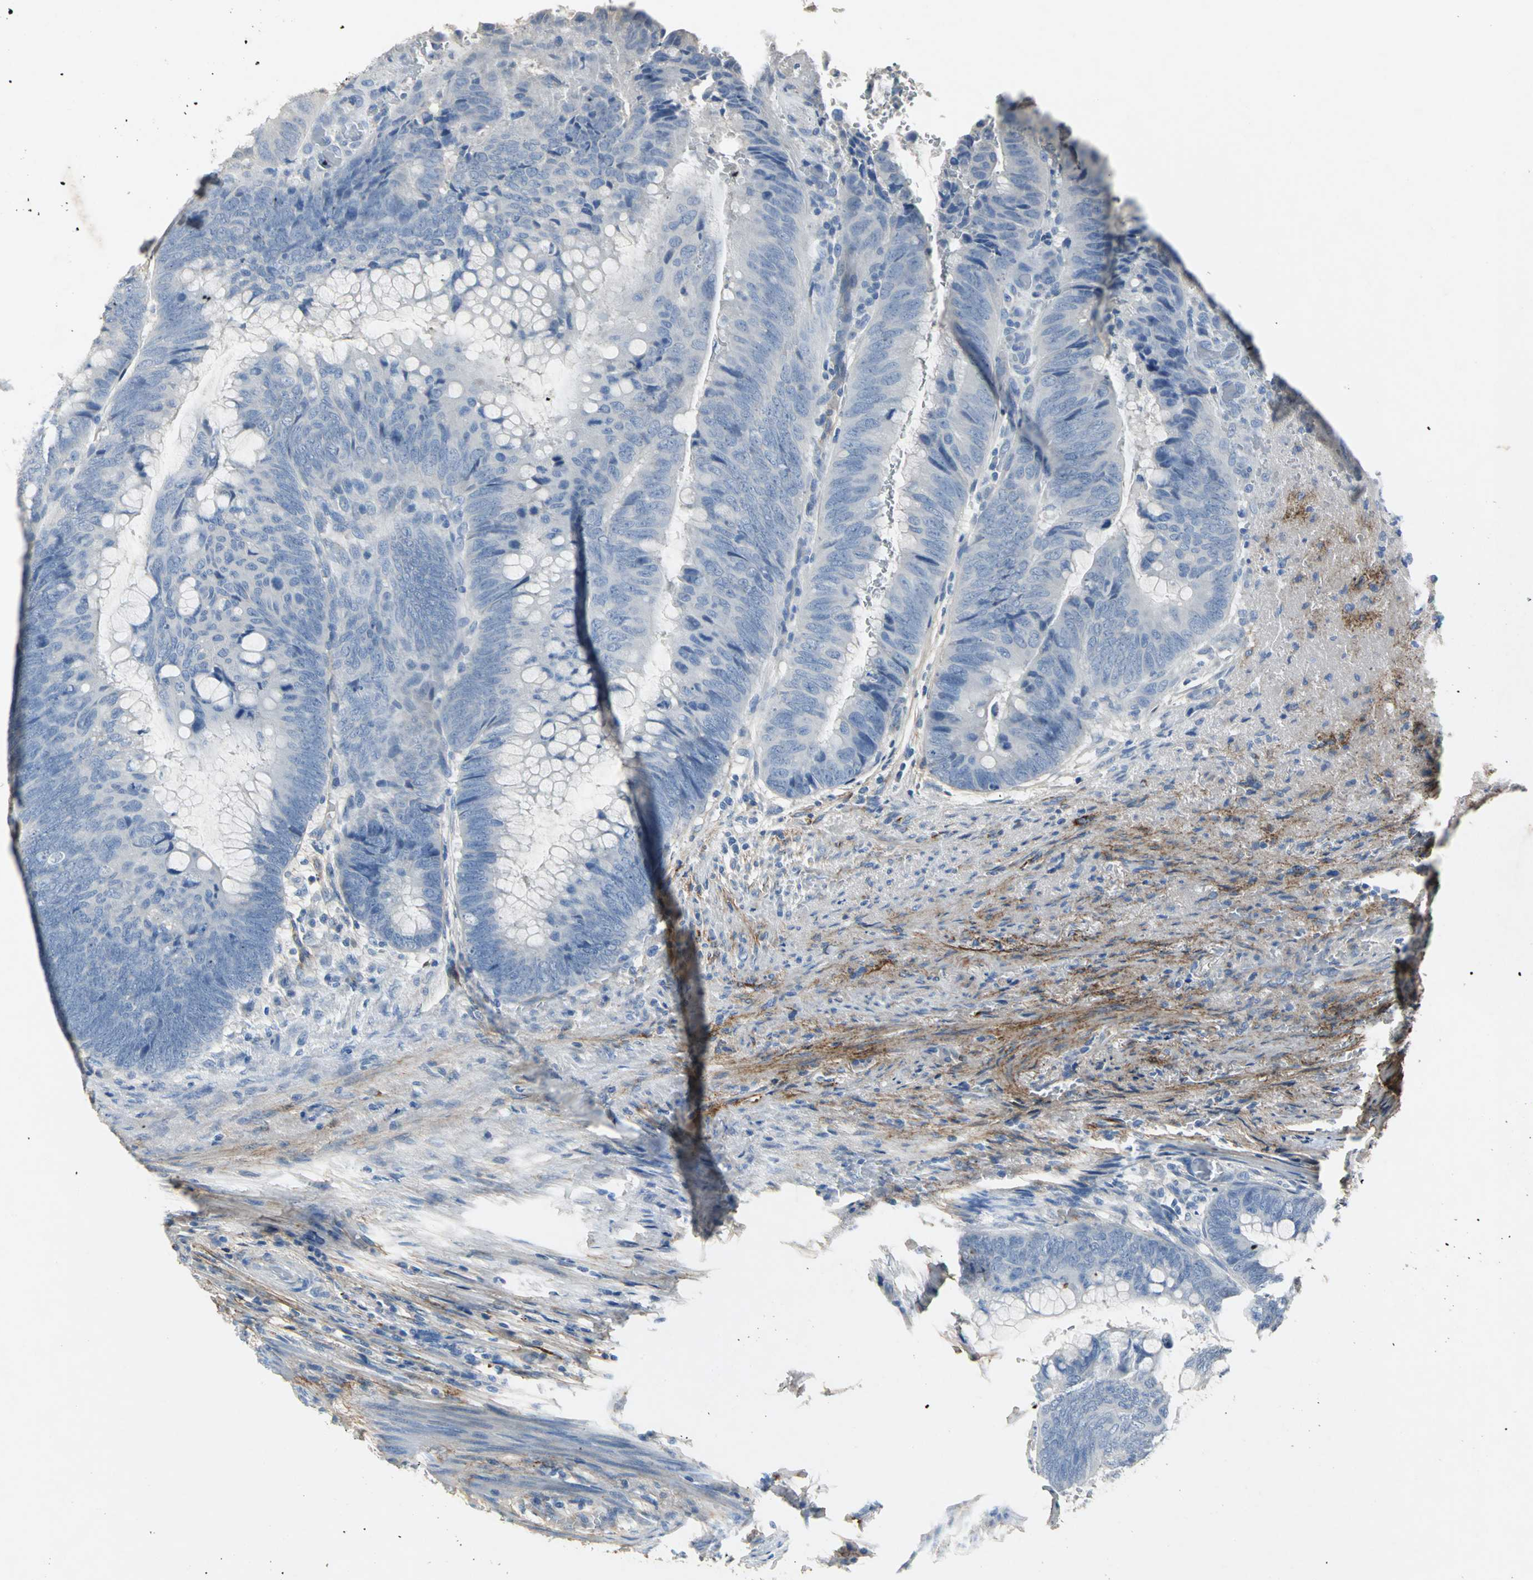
{"staining": {"intensity": "negative", "quantity": "none", "location": "none"}, "tissue": "colorectal cancer", "cell_type": "Tumor cells", "image_type": "cancer", "snomed": [{"axis": "morphology", "description": "Normal tissue, NOS"}, {"axis": "morphology", "description": "Adenocarcinoma, NOS"}, {"axis": "topography", "description": "Rectum"}, {"axis": "topography", "description": "Peripheral nerve tissue"}], "caption": "Immunohistochemistry micrograph of neoplastic tissue: colorectal cancer stained with DAB (3,3'-diaminobenzidine) exhibits no significant protein staining in tumor cells. (Stains: DAB immunohistochemistry with hematoxylin counter stain, Microscopy: brightfield microscopy at high magnification).", "gene": "EFNB3", "patient": {"sex": "male", "age": 92}}